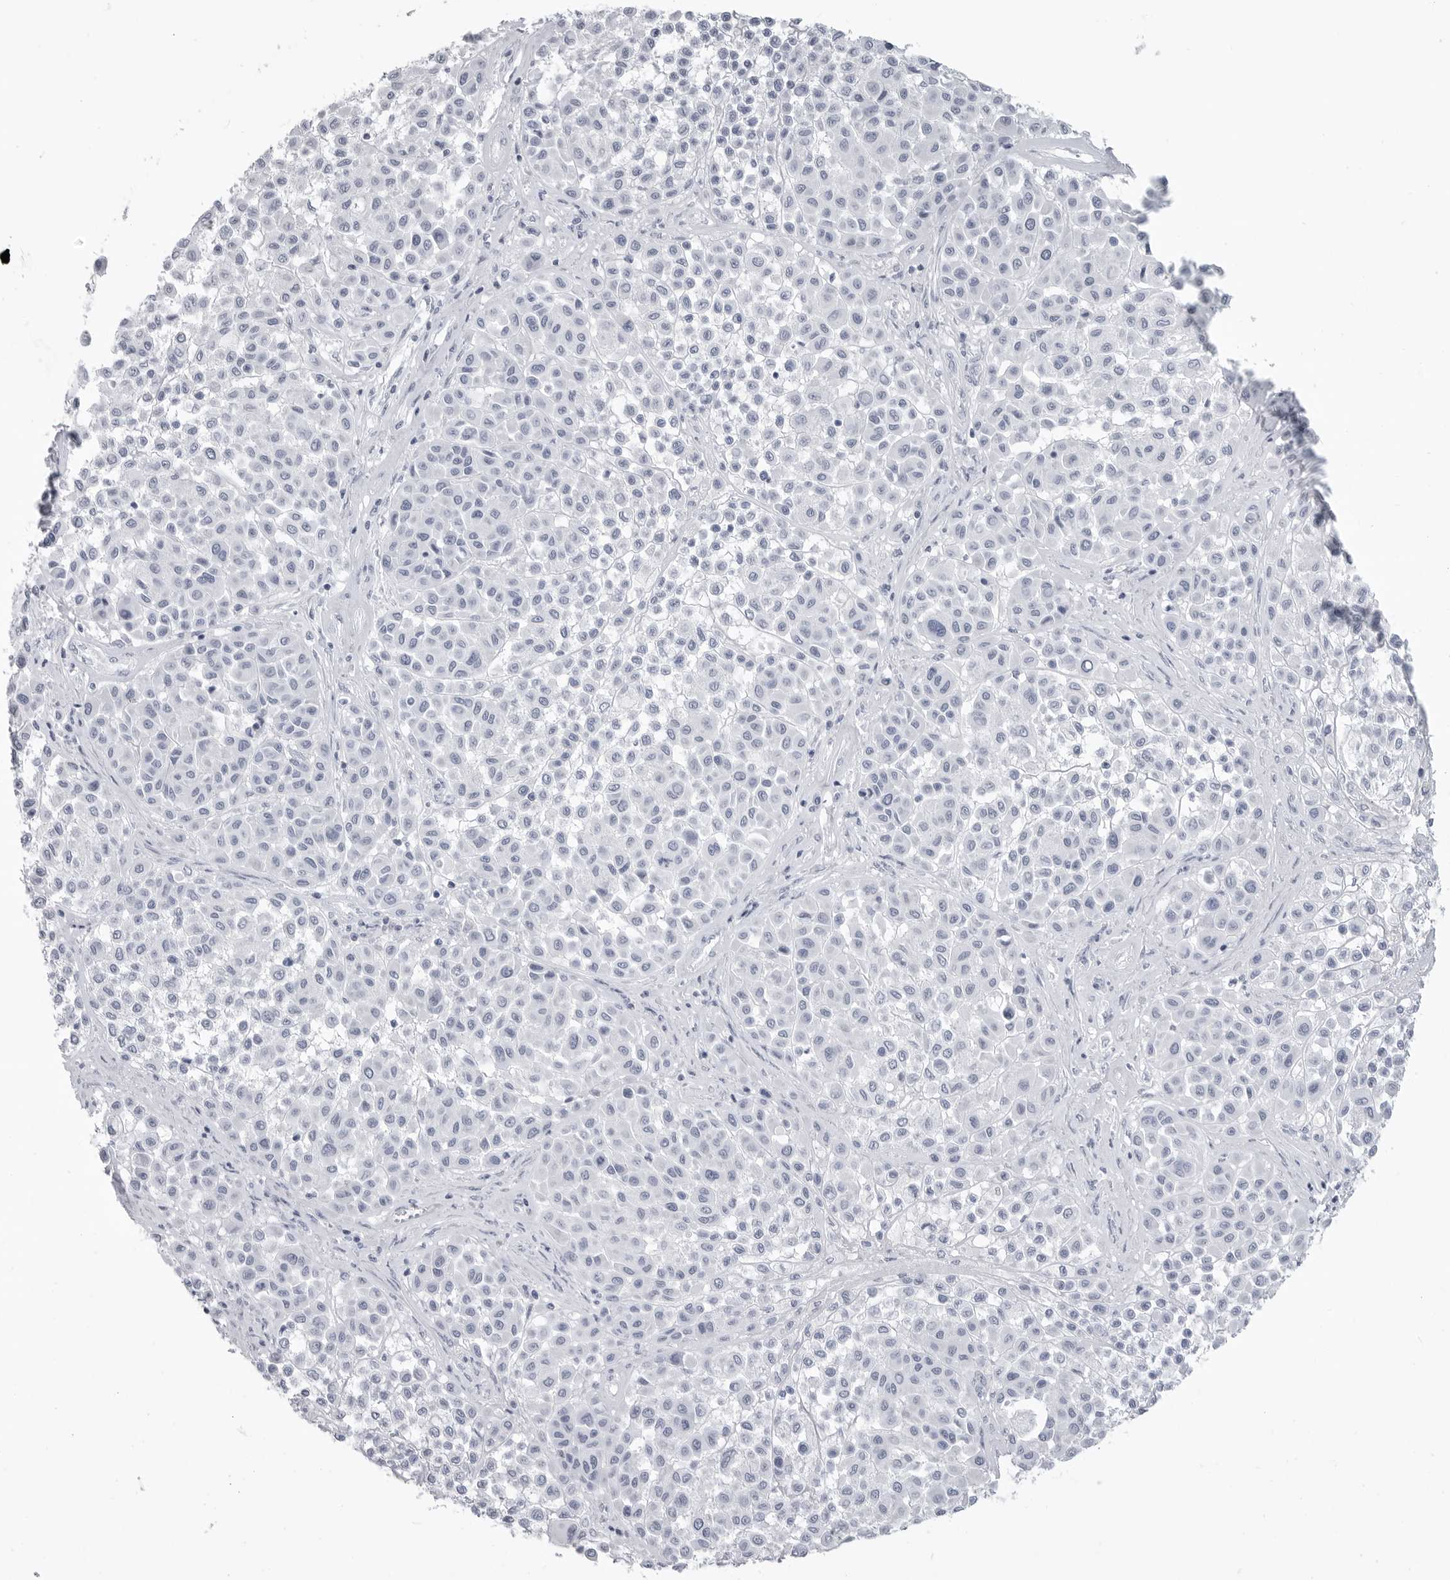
{"staining": {"intensity": "negative", "quantity": "none", "location": "none"}, "tissue": "melanoma", "cell_type": "Tumor cells", "image_type": "cancer", "snomed": [{"axis": "morphology", "description": "Malignant melanoma, Metastatic site"}, {"axis": "topography", "description": "Soft tissue"}], "caption": "Immunohistochemistry (IHC) image of melanoma stained for a protein (brown), which reveals no expression in tumor cells. The staining was performed using DAB (3,3'-diaminobenzidine) to visualize the protein expression in brown, while the nuclei were stained in blue with hematoxylin (Magnification: 20x).", "gene": "LY6D", "patient": {"sex": "male", "age": 41}}